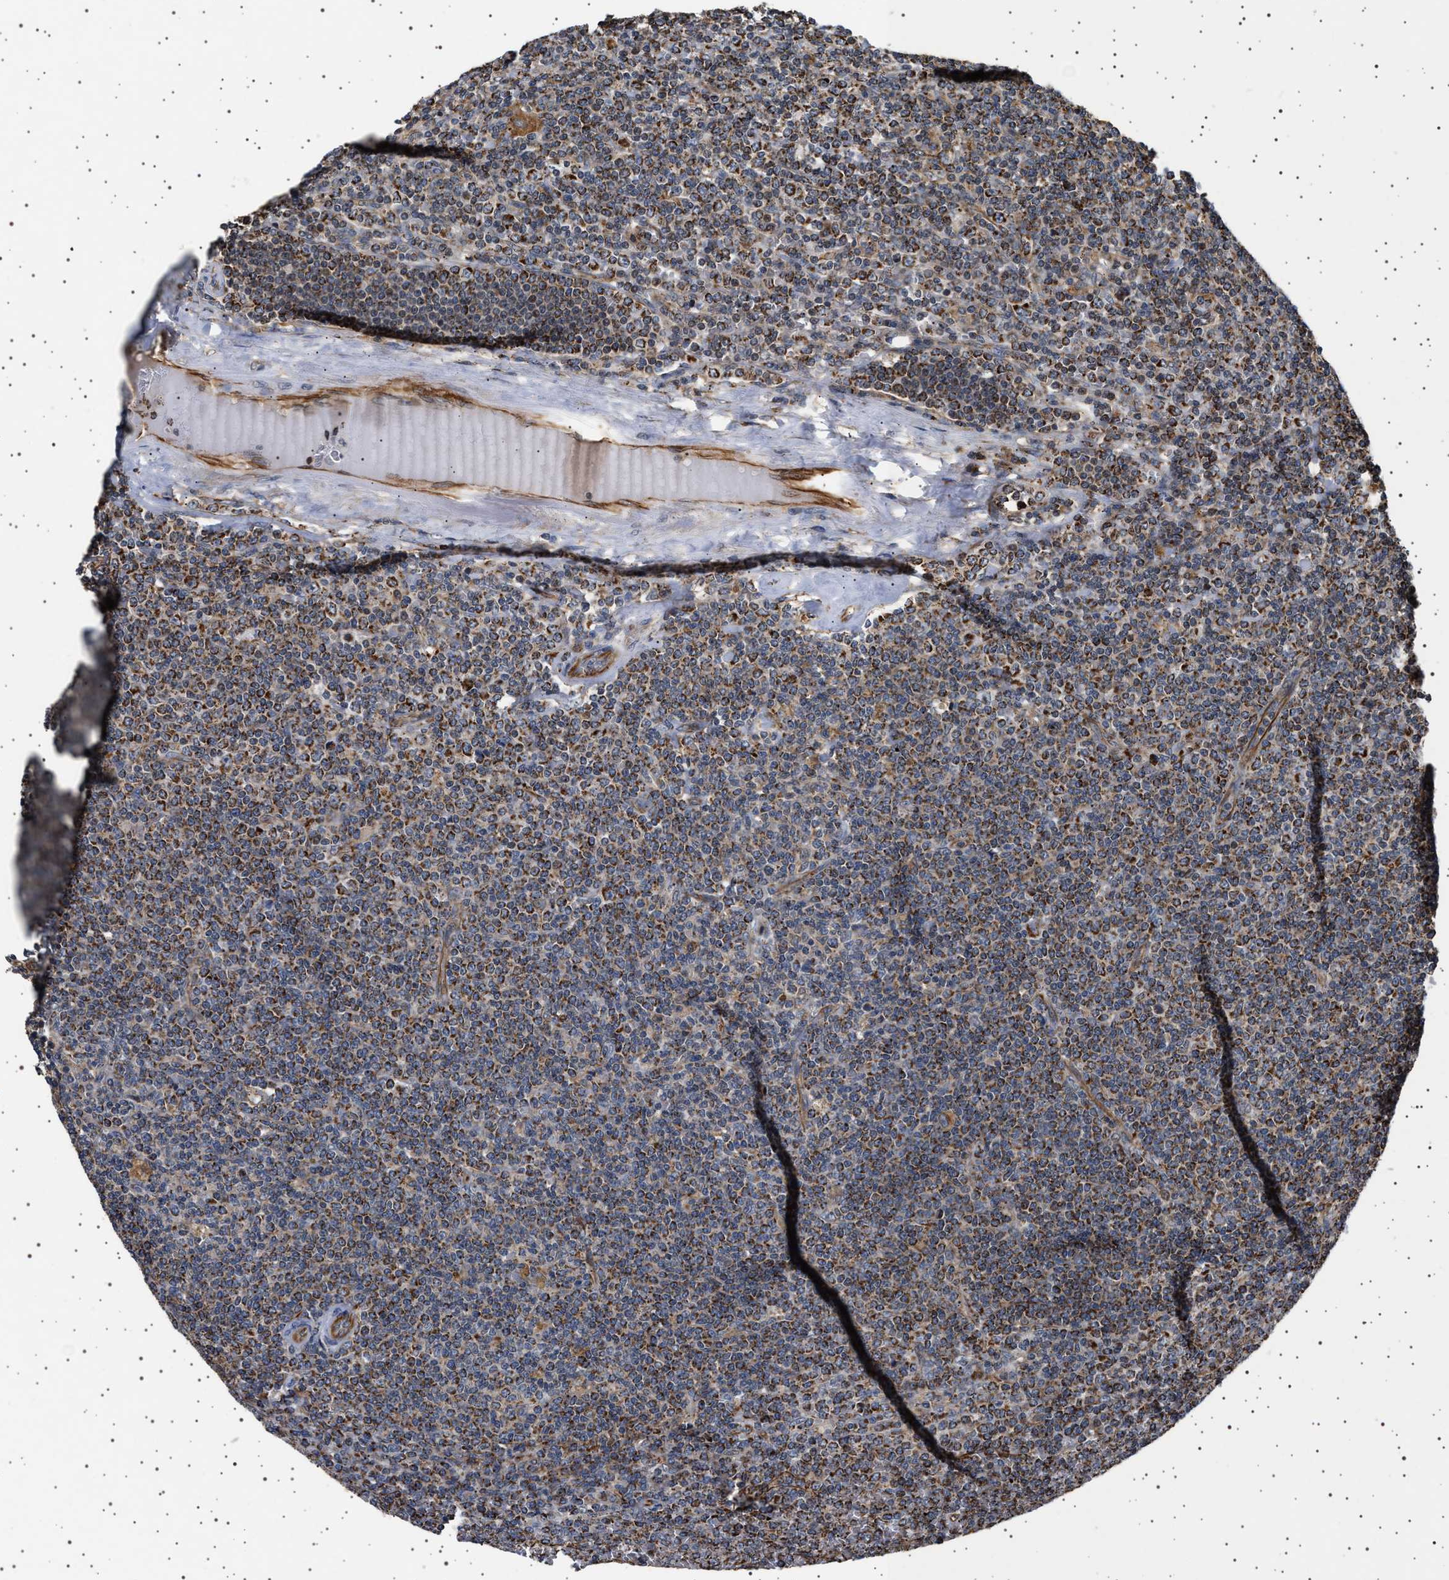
{"staining": {"intensity": "moderate", "quantity": ">75%", "location": "cytoplasmic/membranous"}, "tissue": "lymphoma", "cell_type": "Tumor cells", "image_type": "cancer", "snomed": [{"axis": "morphology", "description": "Malignant lymphoma, non-Hodgkin's type, Low grade"}, {"axis": "topography", "description": "Spleen"}], "caption": "Human malignant lymphoma, non-Hodgkin's type (low-grade) stained for a protein (brown) demonstrates moderate cytoplasmic/membranous positive expression in approximately >75% of tumor cells.", "gene": "TRUB2", "patient": {"sex": "female", "age": 19}}